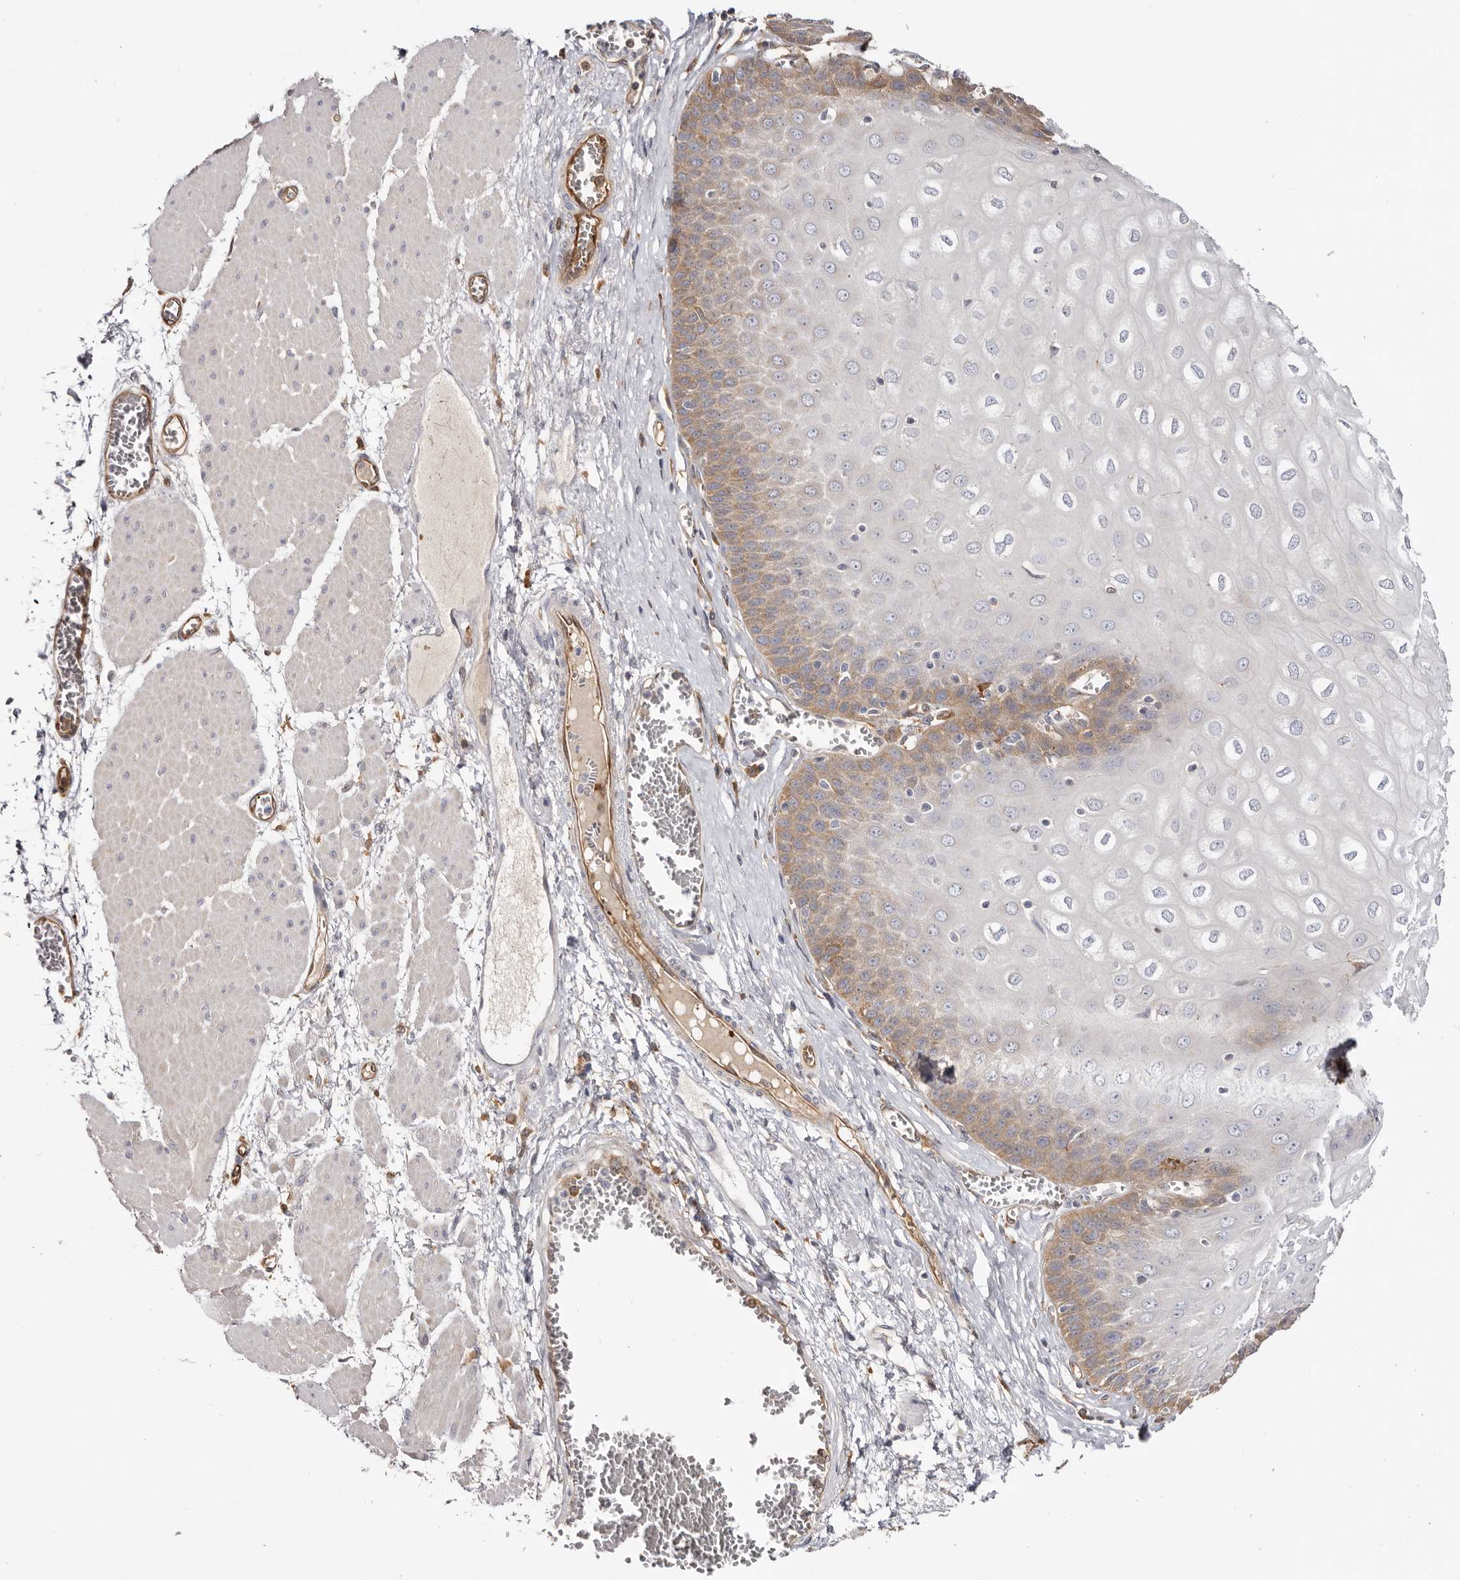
{"staining": {"intensity": "moderate", "quantity": "<25%", "location": "cytoplasmic/membranous"}, "tissue": "esophagus", "cell_type": "Squamous epithelial cells", "image_type": "normal", "snomed": [{"axis": "morphology", "description": "Normal tissue, NOS"}, {"axis": "topography", "description": "Esophagus"}], "caption": "Immunohistochemistry of unremarkable human esophagus shows low levels of moderate cytoplasmic/membranous positivity in about <25% of squamous epithelial cells.", "gene": "LAP3", "patient": {"sex": "male", "age": 60}}